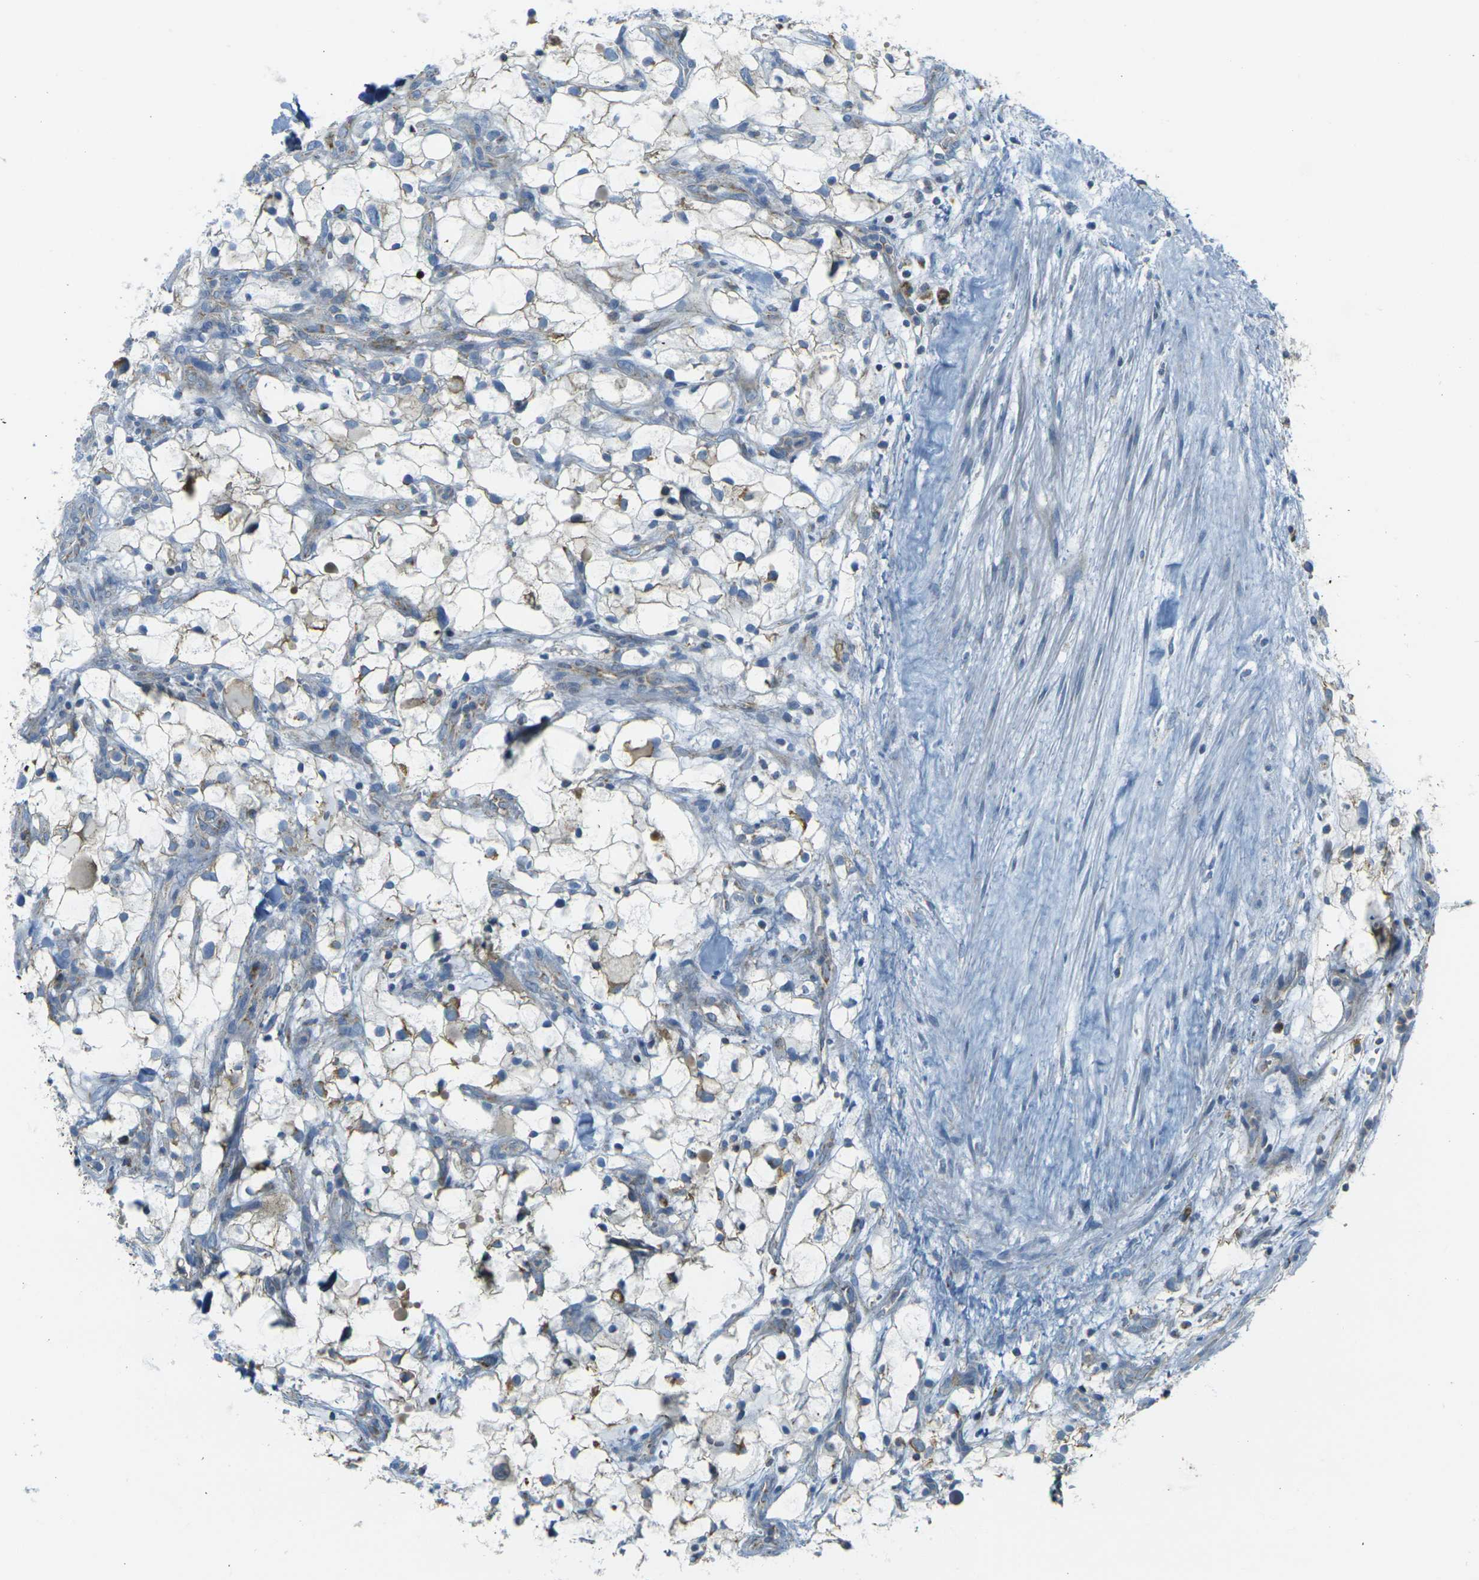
{"staining": {"intensity": "negative", "quantity": "none", "location": "none"}, "tissue": "renal cancer", "cell_type": "Tumor cells", "image_type": "cancer", "snomed": [{"axis": "morphology", "description": "Adenocarcinoma, NOS"}, {"axis": "topography", "description": "Kidney"}], "caption": "Human renal adenocarcinoma stained for a protein using immunohistochemistry displays no expression in tumor cells.", "gene": "PARD6B", "patient": {"sex": "female", "age": 60}}